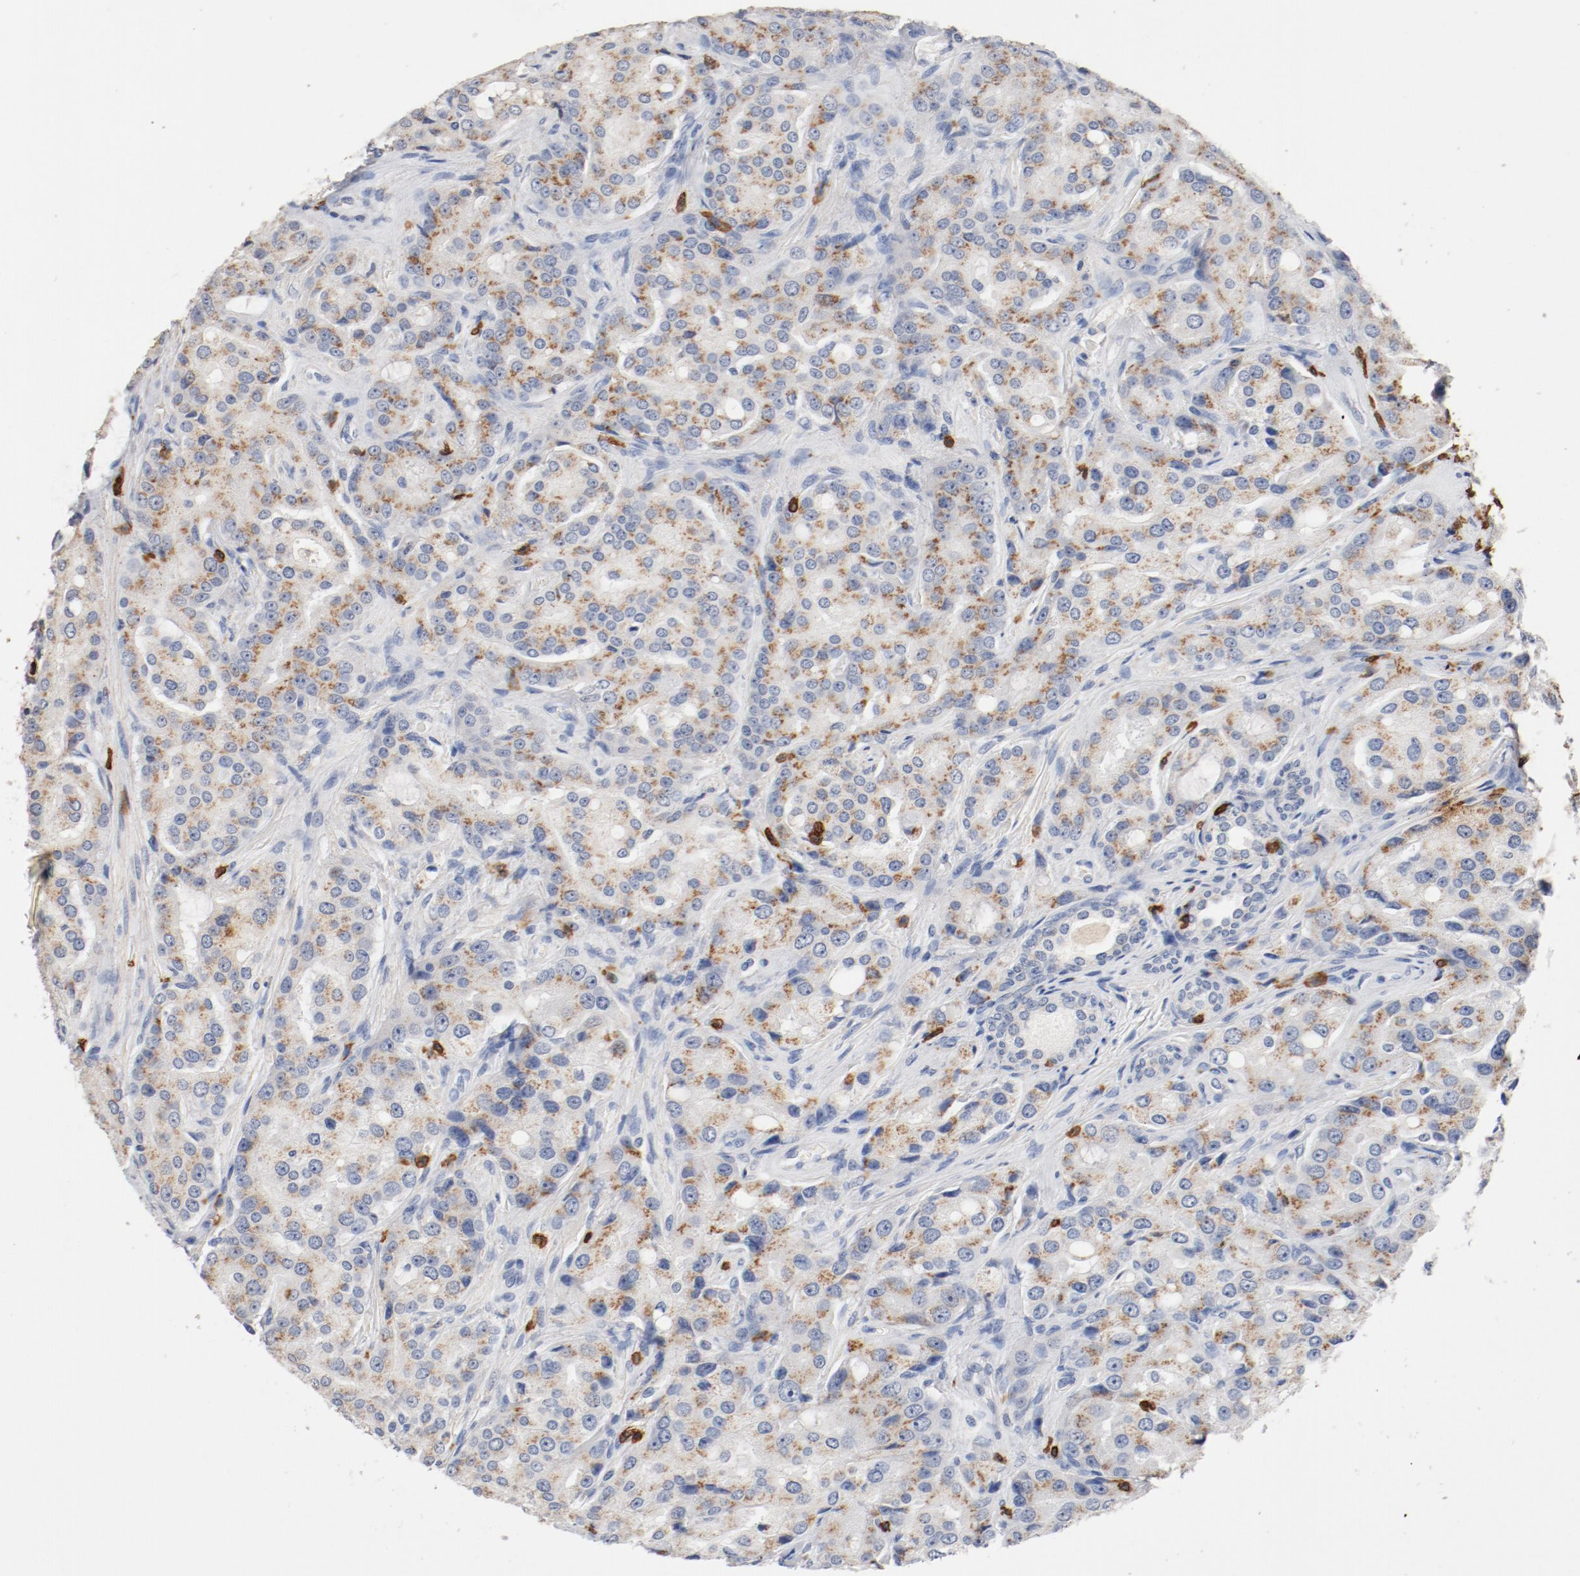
{"staining": {"intensity": "moderate", "quantity": ">75%", "location": "cytoplasmic/membranous"}, "tissue": "prostate cancer", "cell_type": "Tumor cells", "image_type": "cancer", "snomed": [{"axis": "morphology", "description": "Adenocarcinoma, High grade"}, {"axis": "topography", "description": "Prostate"}], "caption": "Prostate cancer stained with a brown dye demonstrates moderate cytoplasmic/membranous positive staining in approximately >75% of tumor cells.", "gene": "CD247", "patient": {"sex": "male", "age": 72}}